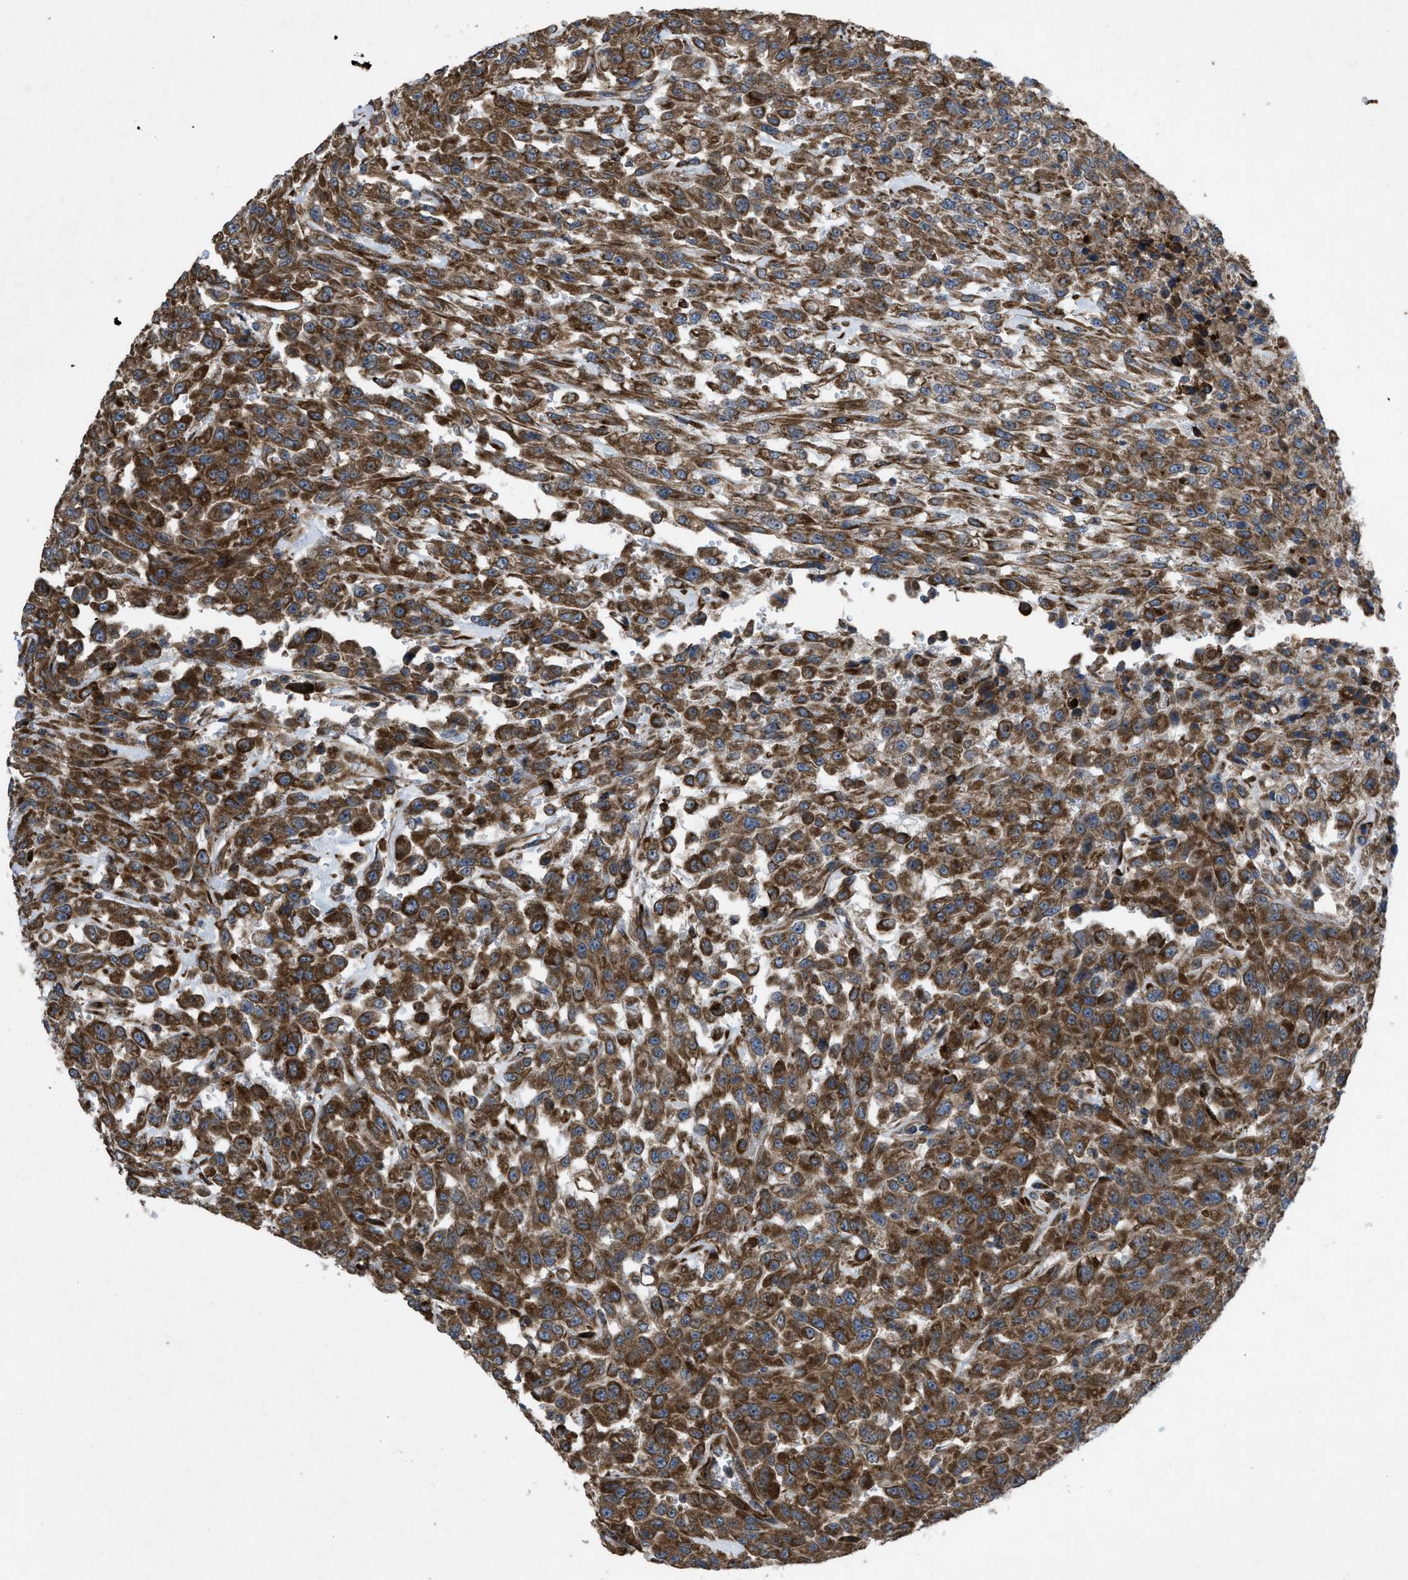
{"staining": {"intensity": "strong", "quantity": ">75%", "location": "cytoplasmic/membranous"}, "tissue": "urothelial cancer", "cell_type": "Tumor cells", "image_type": "cancer", "snomed": [{"axis": "morphology", "description": "Urothelial carcinoma, High grade"}, {"axis": "topography", "description": "Urinary bladder"}], "caption": "Immunohistochemistry (IHC) image of neoplastic tissue: human urothelial carcinoma (high-grade) stained using immunohistochemistry (IHC) demonstrates high levels of strong protein expression localized specifically in the cytoplasmic/membranous of tumor cells, appearing as a cytoplasmic/membranous brown color.", "gene": "PER3", "patient": {"sex": "male", "age": 46}}